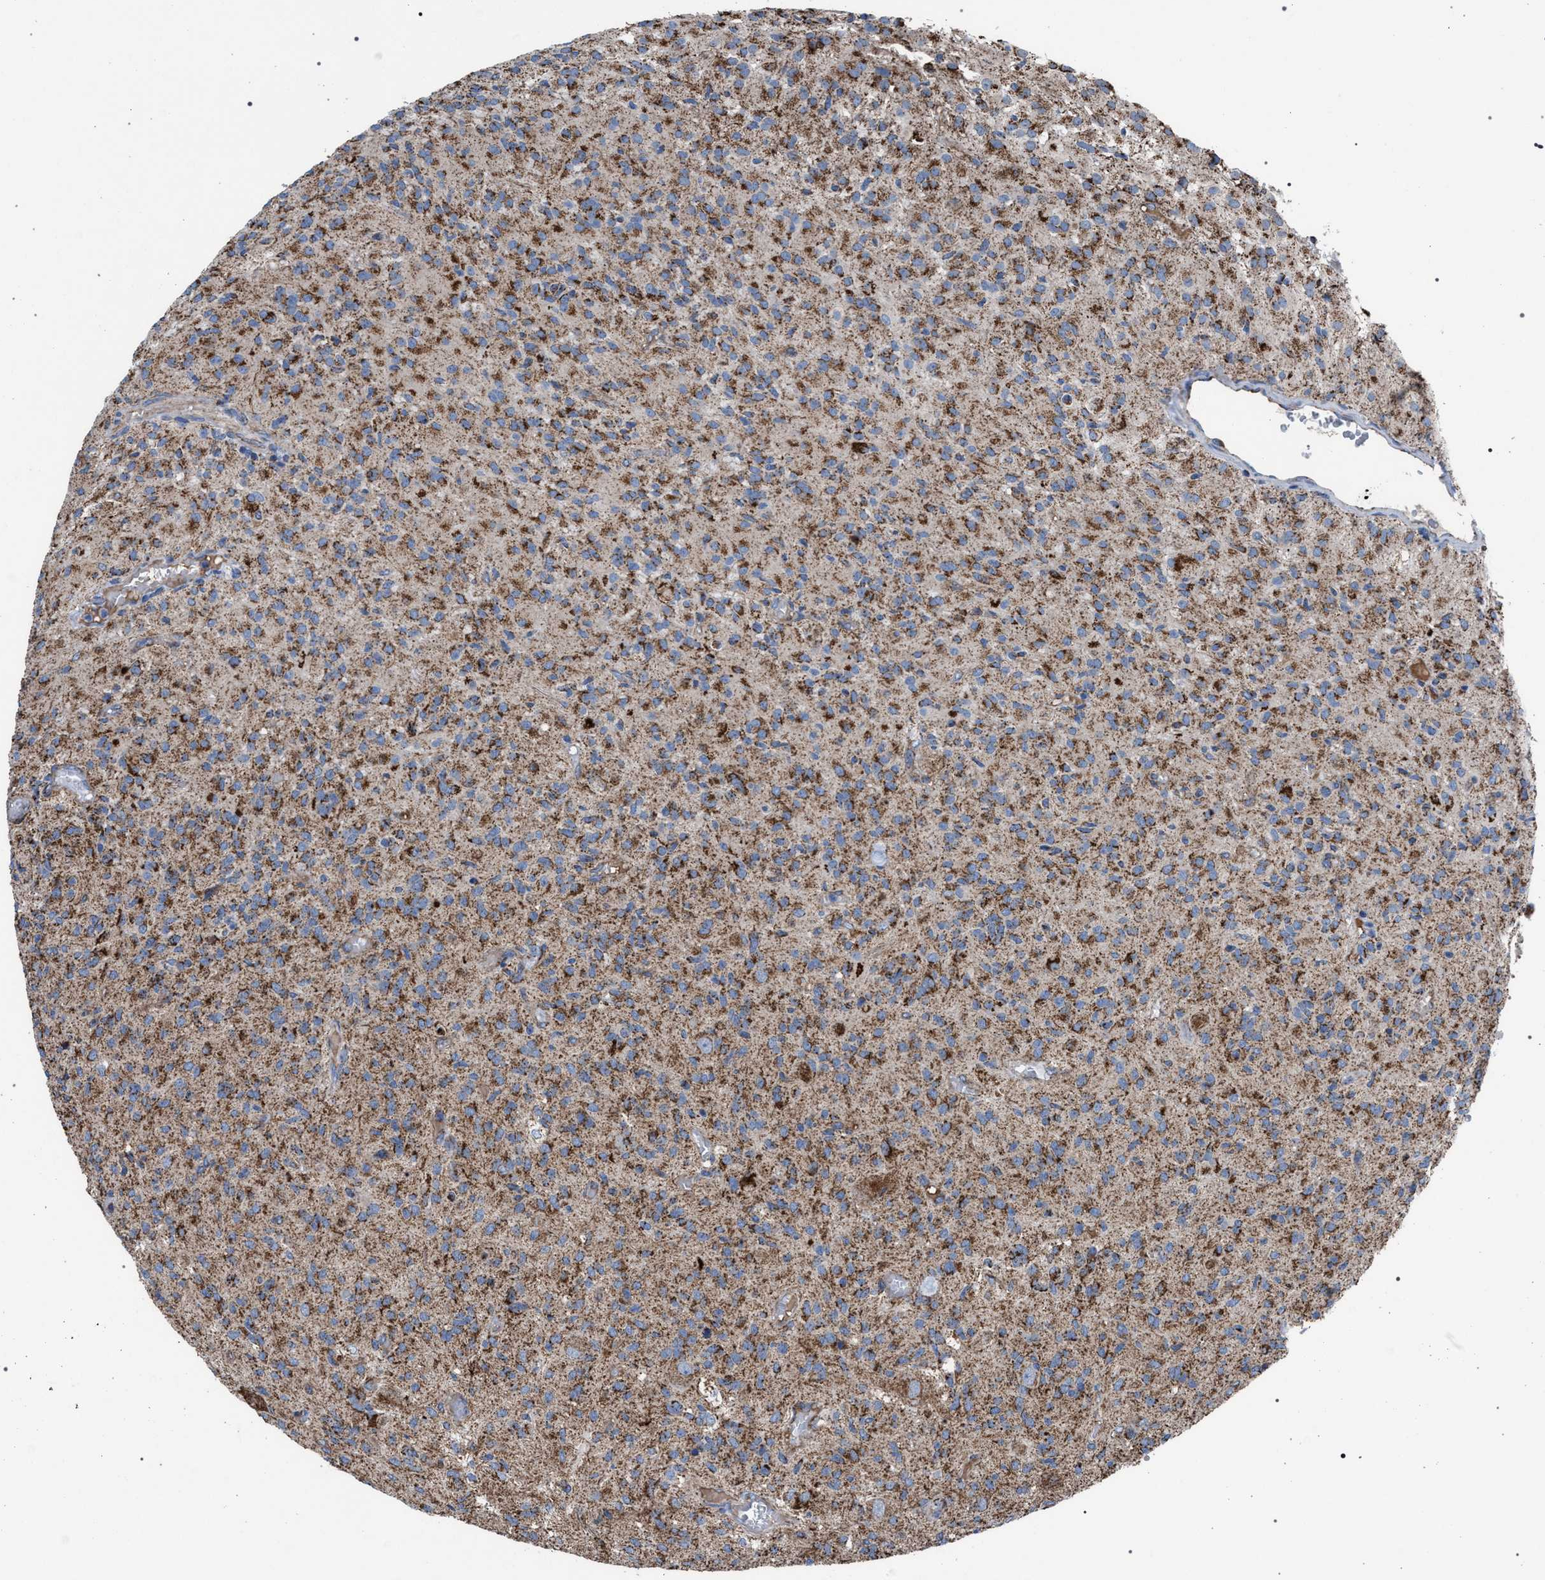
{"staining": {"intensity": "moderate", "quantity": ">75%", "location": "cytoplasmic/membranous"}, "tissue": "glioma", "cell_type": "Tumor cells", "image_type": "cancer", "snomed": [{"axis": "morphology", "description": "Glioma, malignant, High grade"}, {"axis": "topography", "description": "Brain"}], "caption": "About >75% of tumor cells in malignant glioma (high-grade) show moderate cytoplasmic/membranous protein expression as visualized by brown immunohistochemical staining.", "gene": "VPS13A", "patient": {"sex": "female", "age": 59}}